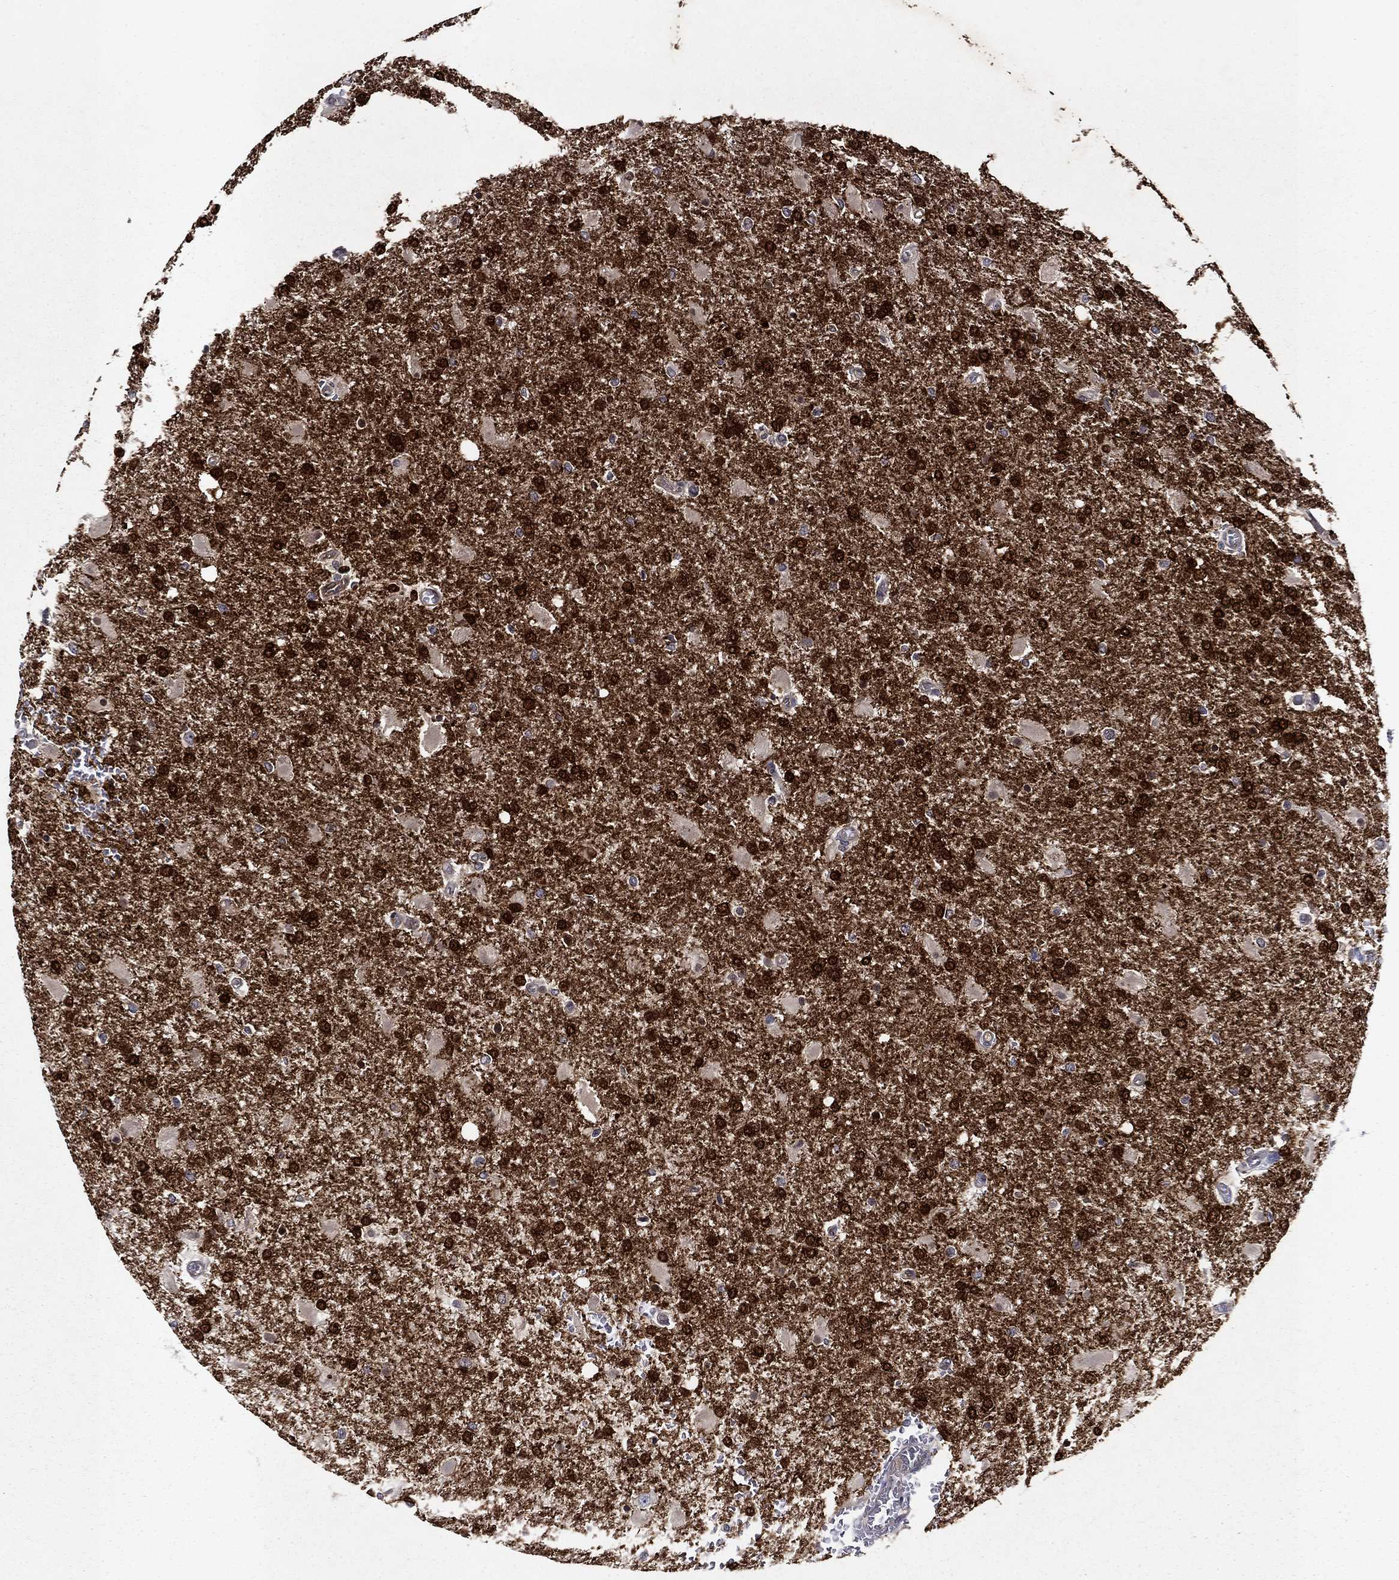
{"staining": {"intensity": "strong", "quantity": ">75%", "location": "cytoplasmic/membranous,nuclear"}, "tissue": "glioma", "cell_type": "Tumor cells", "image_type": "cancer", "snomed": [{"axis": "morphology", "description": "Glioma, malignant, High grade"}, {"axis": "topography", "description": "Cerebral cortex"}], "caption": "Glioma stained with immunohistochemistry reveals strong cytoplasmic/membranous and nuclear staining in approximately >75% of tumor cells.", "gene": "GLTP", "patient": {"sex": "male", "age": 79}}